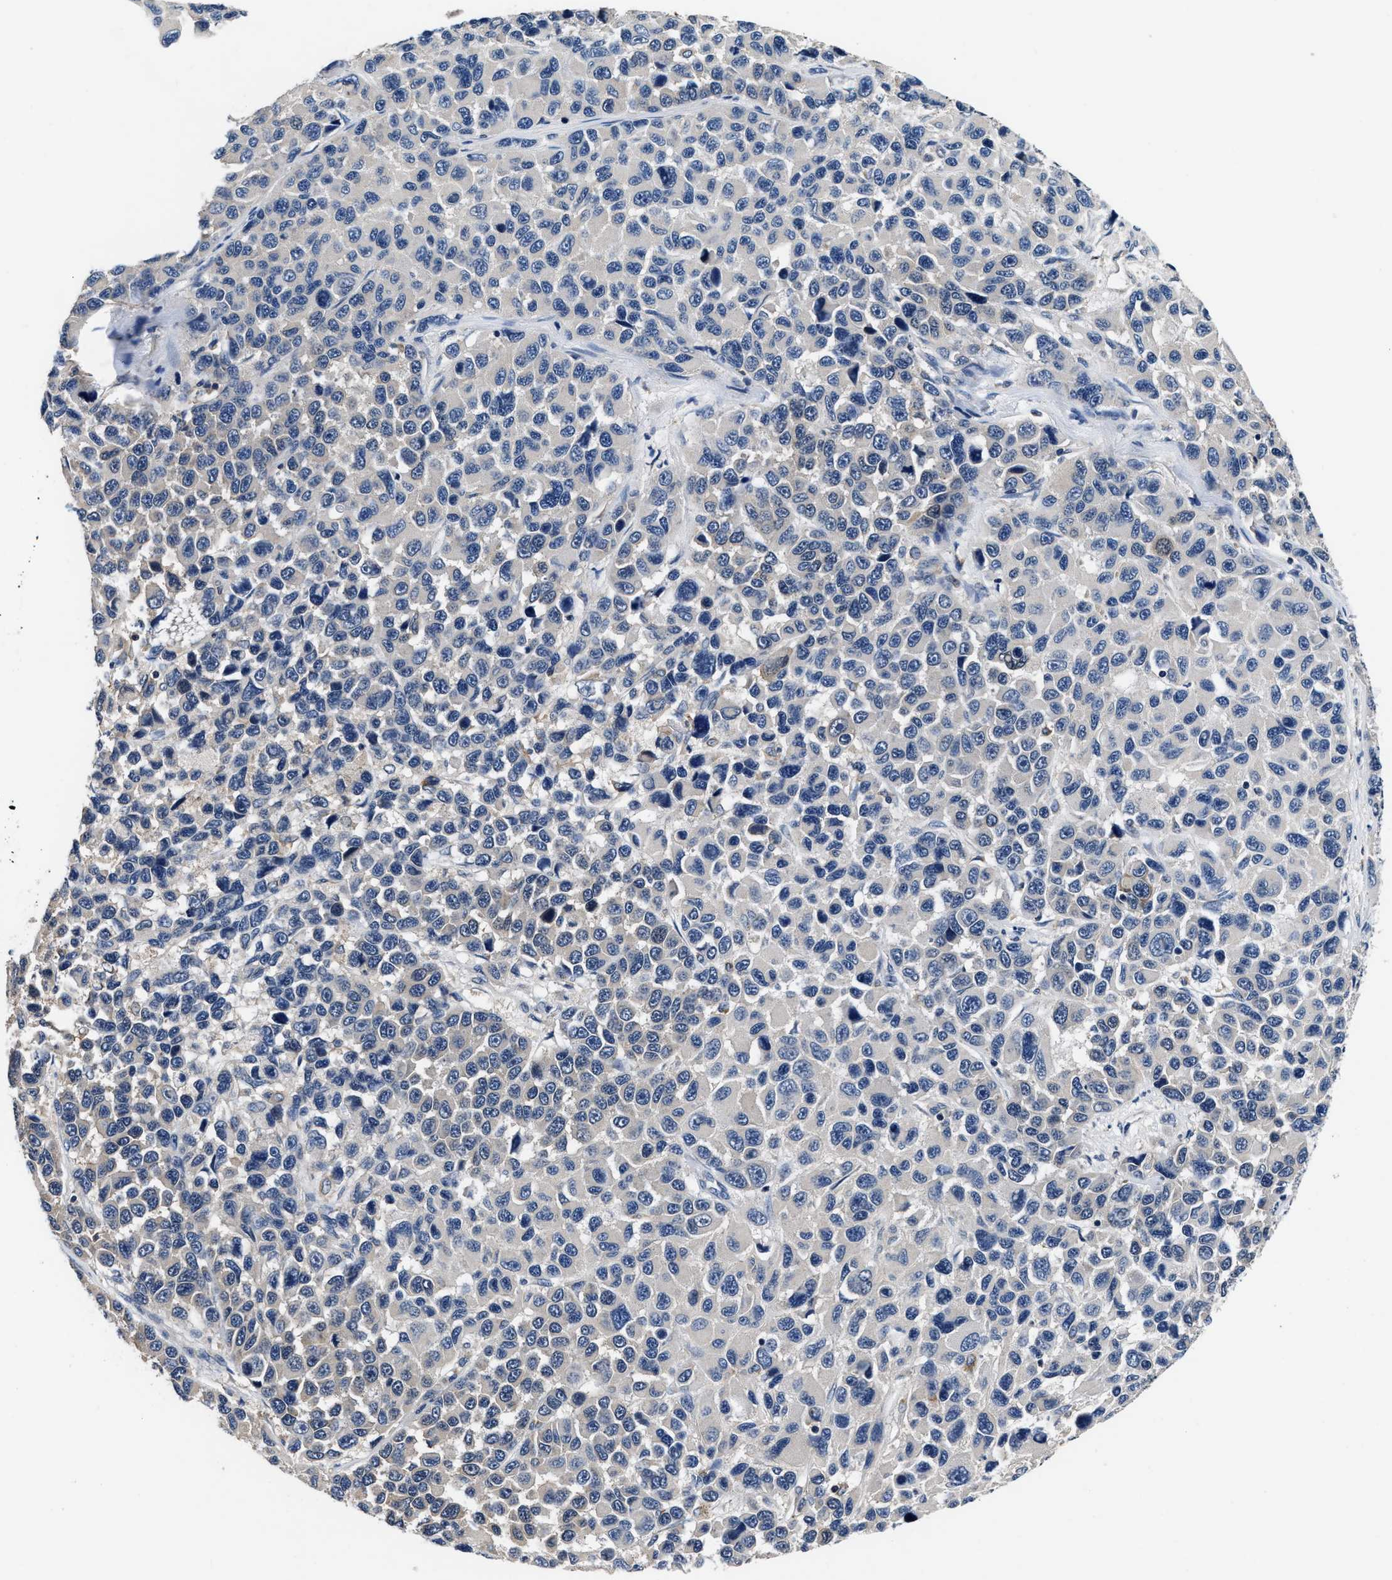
{"staining": {"intensity": "negative", "quantity": "none", "location": "none"}, "tissue": "melanoma", "cell_type": "Tumor cells", "image_type": "cancer", "snomed": [{"axis": "morphology", "description": "Malignant melanoma, NOS"}, {"axis": "topography", "description": "Skin"}], "caption": "A high-resolution histopathology image shows immunohistochemistry staining of malignant melanoma, which demonstrates no significant expression in tumor cells.", "gene": "ANKIB1", "patient": {"sex": "male", "age": 53}}